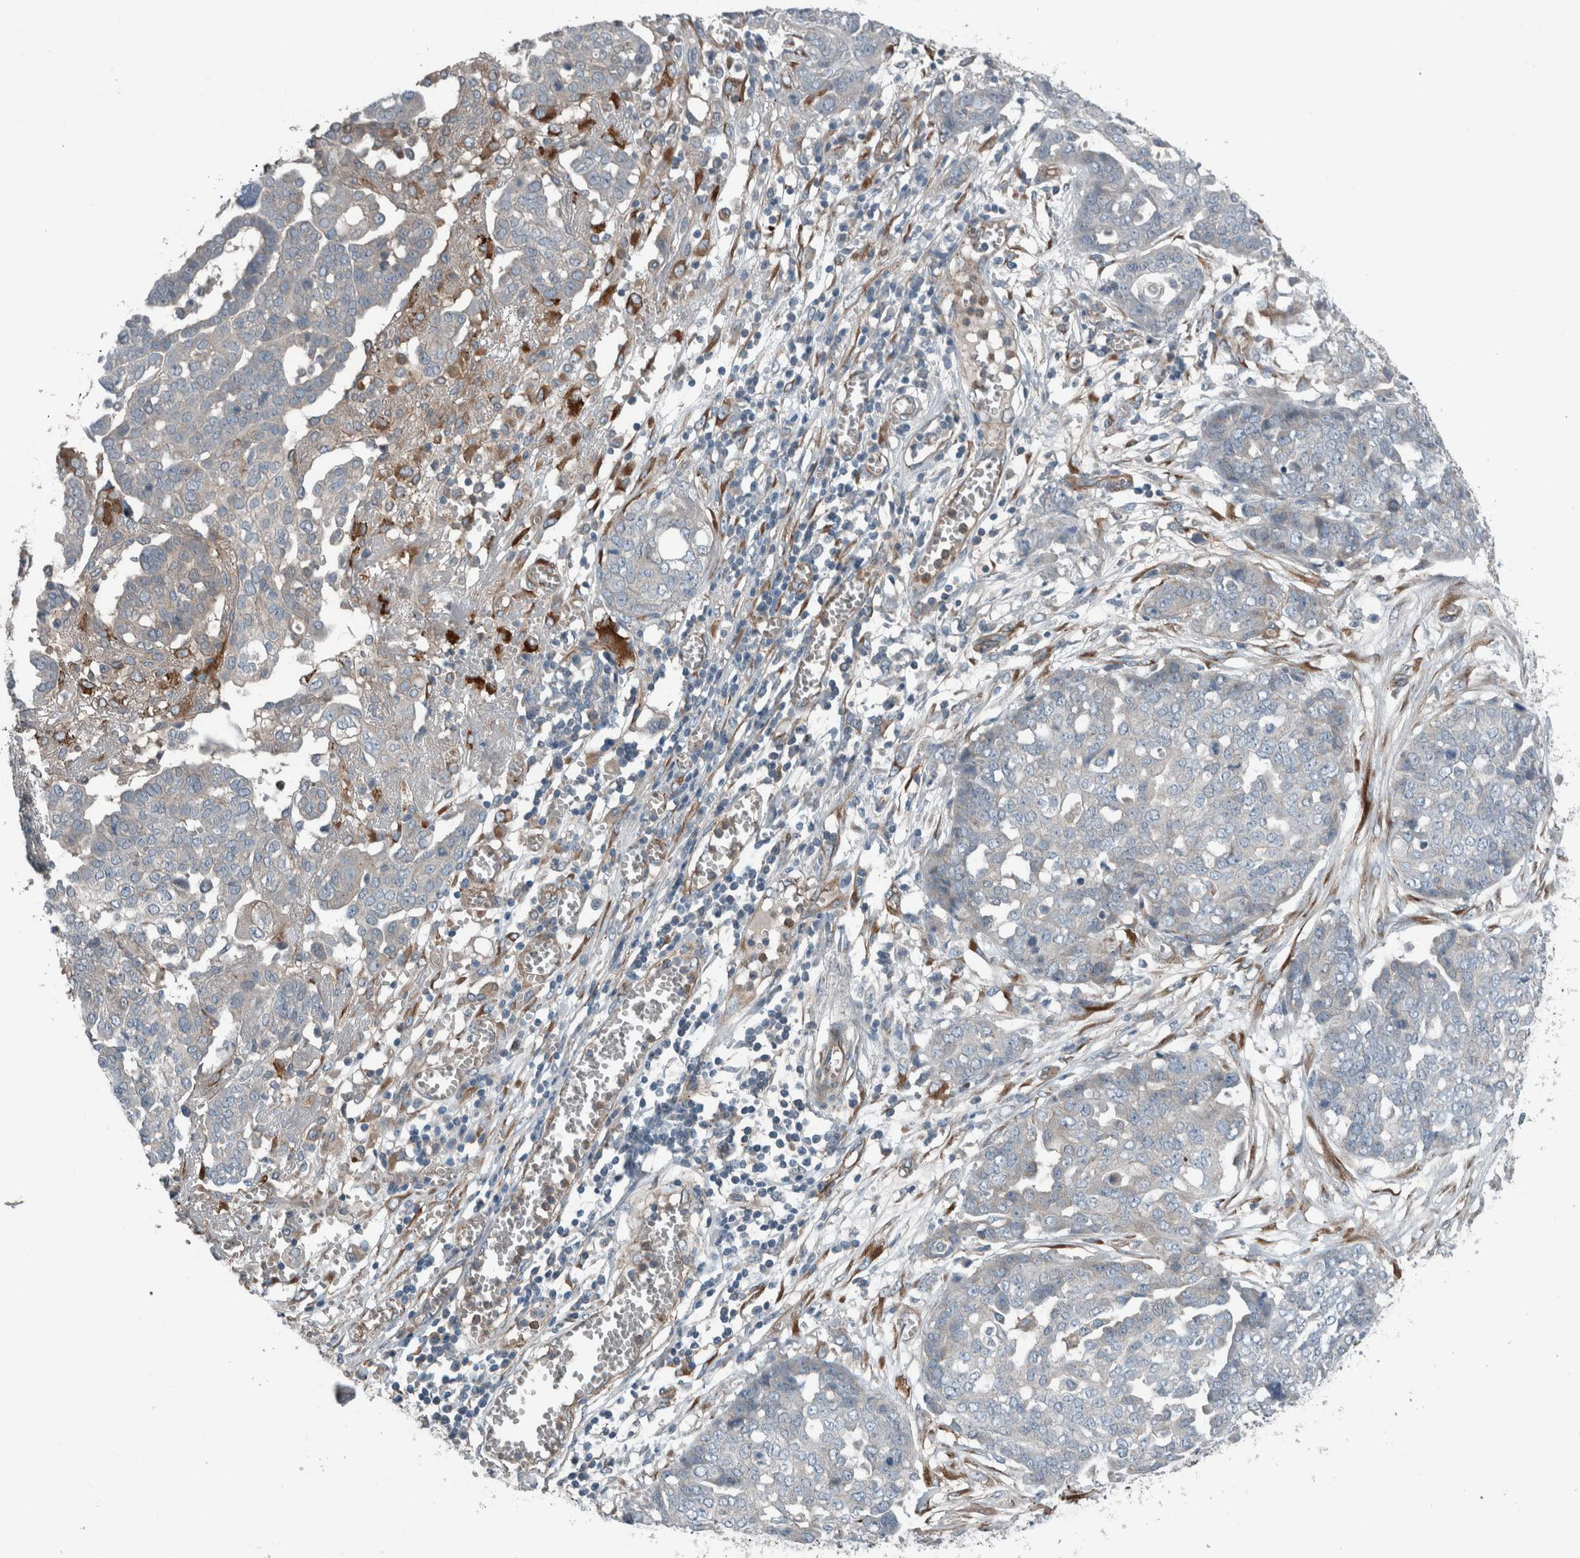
{"staining": {"intensity": "negative", "quantity": "none", "location": "none"}, "tissue": "ovarian cancer", "cell_type": "Tumor cells", "image_type": "cancer", "snomed": [{"axis": "morphology", "description": "Cystadenocarcinoma, serous, NOS"}, {"axis": "topography", "description": "Soft tissue"}, {"axis": "topography", "description": "Ovary"}], "caption": "Immunohistochemistry (IHC) image of neoplastic tissue: human ovarian serous cystadenocarcinoma stained with DAB (3,3'-diaminobenzidine) exhibits no significant protein positivity in tumor cells.", "gene": "GLT8D2", "patient": {"sex": "female", "age": 57}}